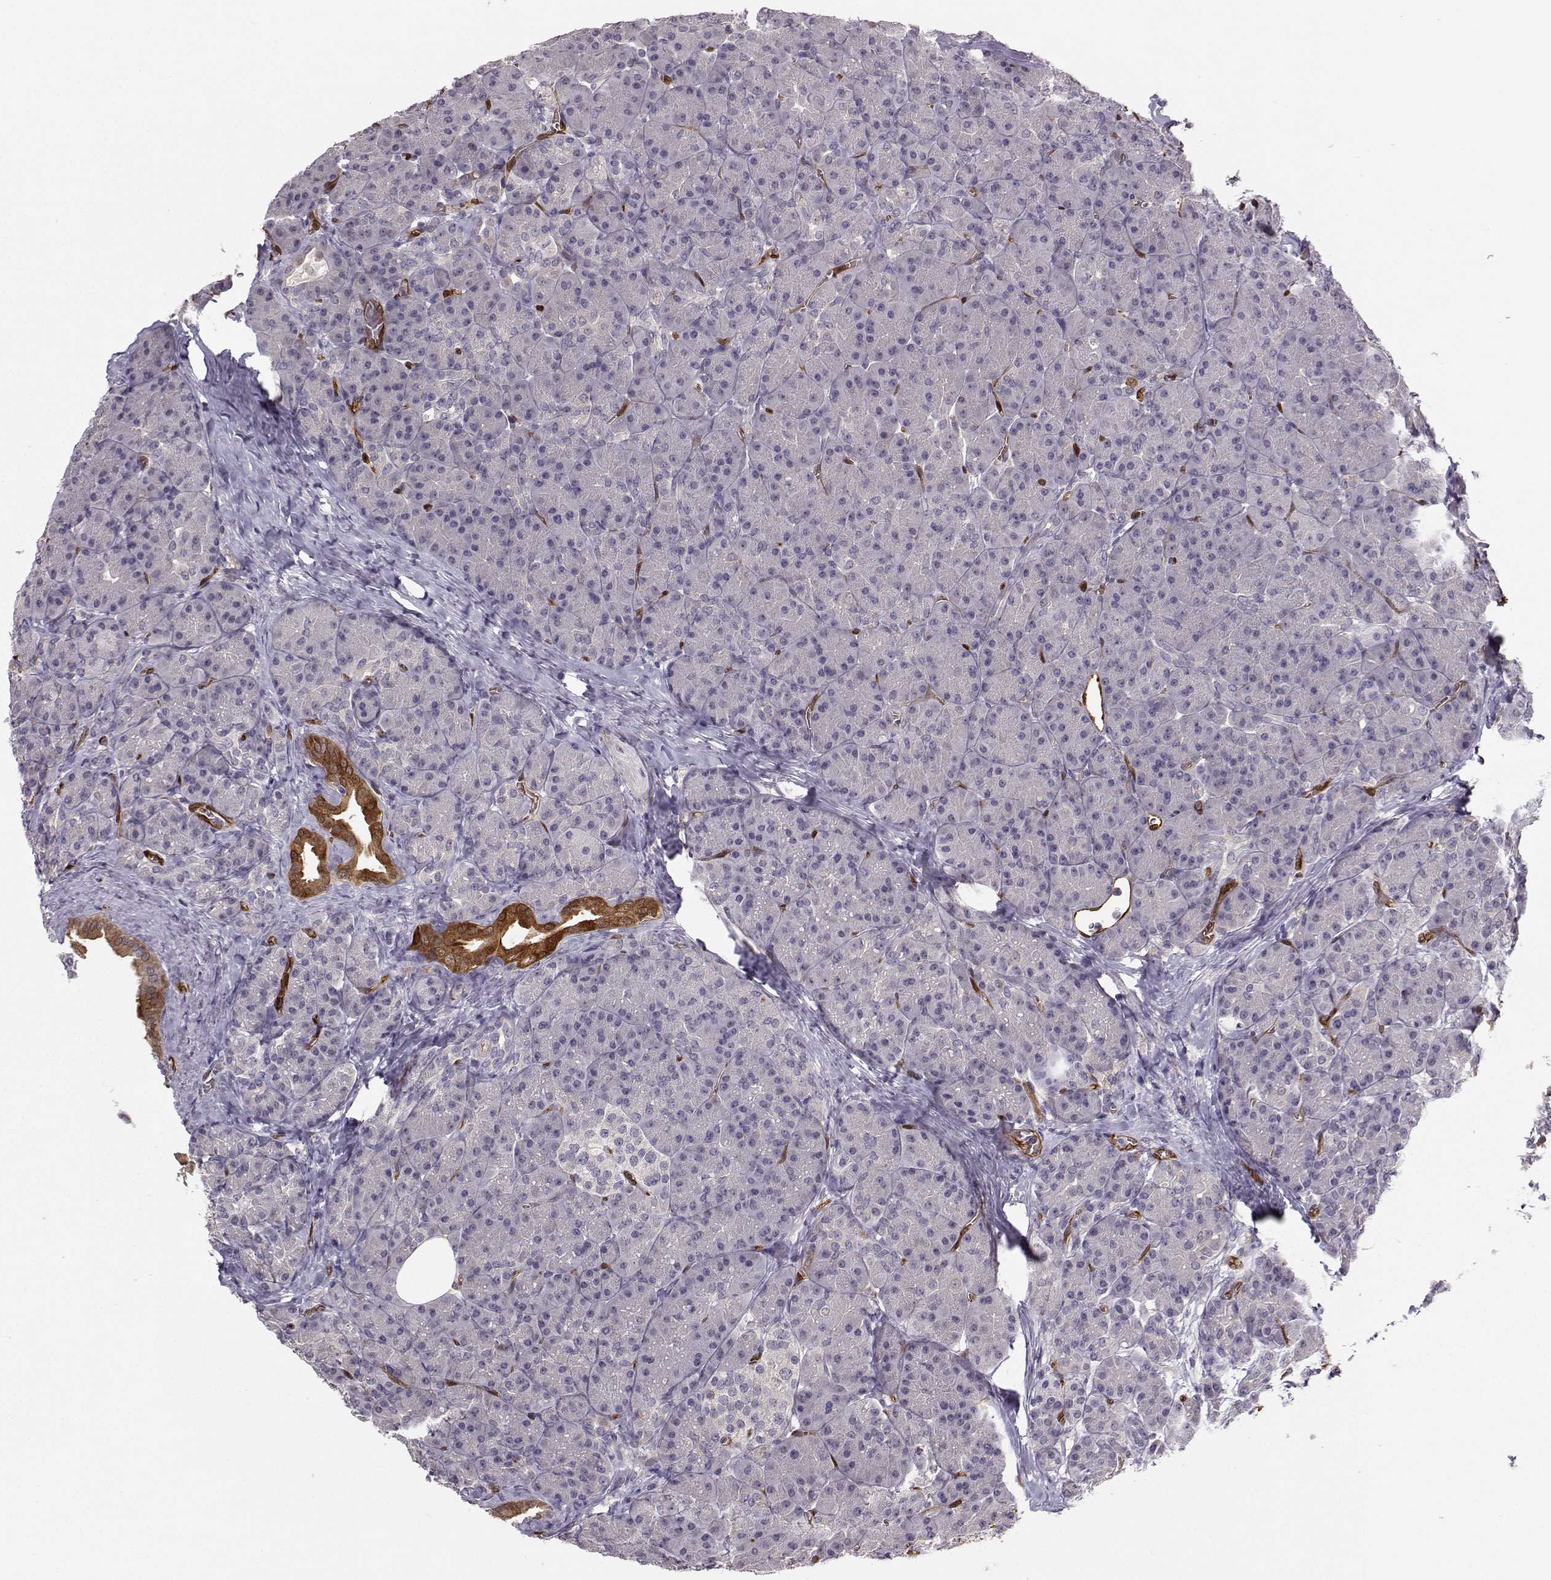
{"staining": {"intensity": "negative", "quantity": "none", "location": "none"}, "tissue": "pancreas", "cell_type": "Exocrine glandular cells", "image_type": "normal", "snomed": [{"axis": "morphology", "description": "Normal tissue, NOS"}, {"axis": "topography", "description": "Pancreas"}], "caption": "This is an immunohistochemistry (IHC) micrograph of benign pancreas. There is no expression in exocrine glandular cells.", "gene": "NQO1", "patient": {"sex": "male", "age": 57}}